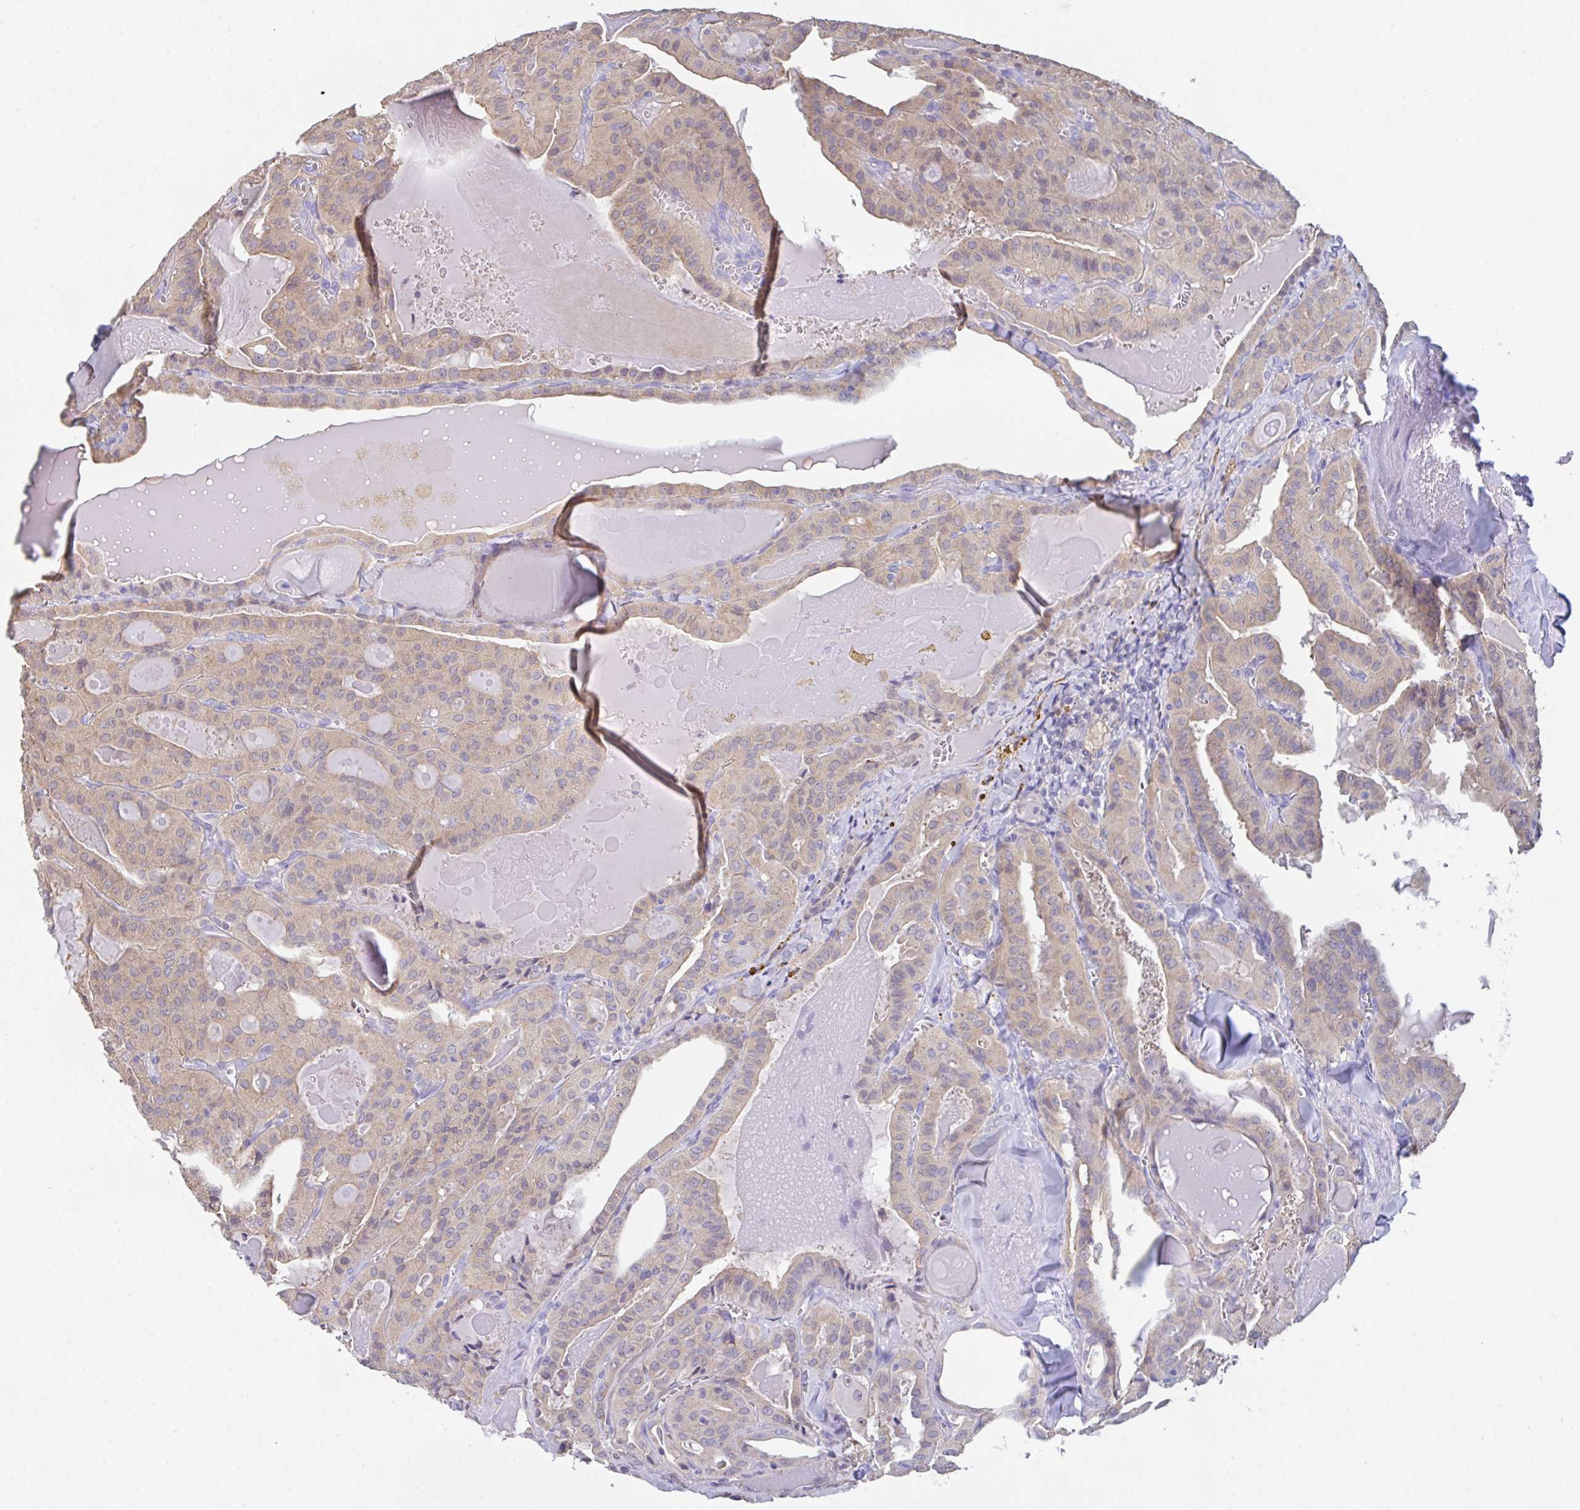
{"staining": {"intensity": "weak", "quantity": ">75%", "location": "cytoplasmic/membranous"}, "tissue": "thyroid cancer", "cell_type": "Tumor cells", "image_type": "cancer", "snomed": [{"axis": "morphology", "description": "Papillary adenocarcinoma, NOS"}, {"axis": "topography", "description": "Thyroid gland"}], "caption": "Thyroid cancer stained with a brown dye exhibits weak cytoplasmic/membranous positive positivity in approximately >75% of tumor cells.", "gene": "TFAP2C", "patient": {"sex": "male", "age": 52}}